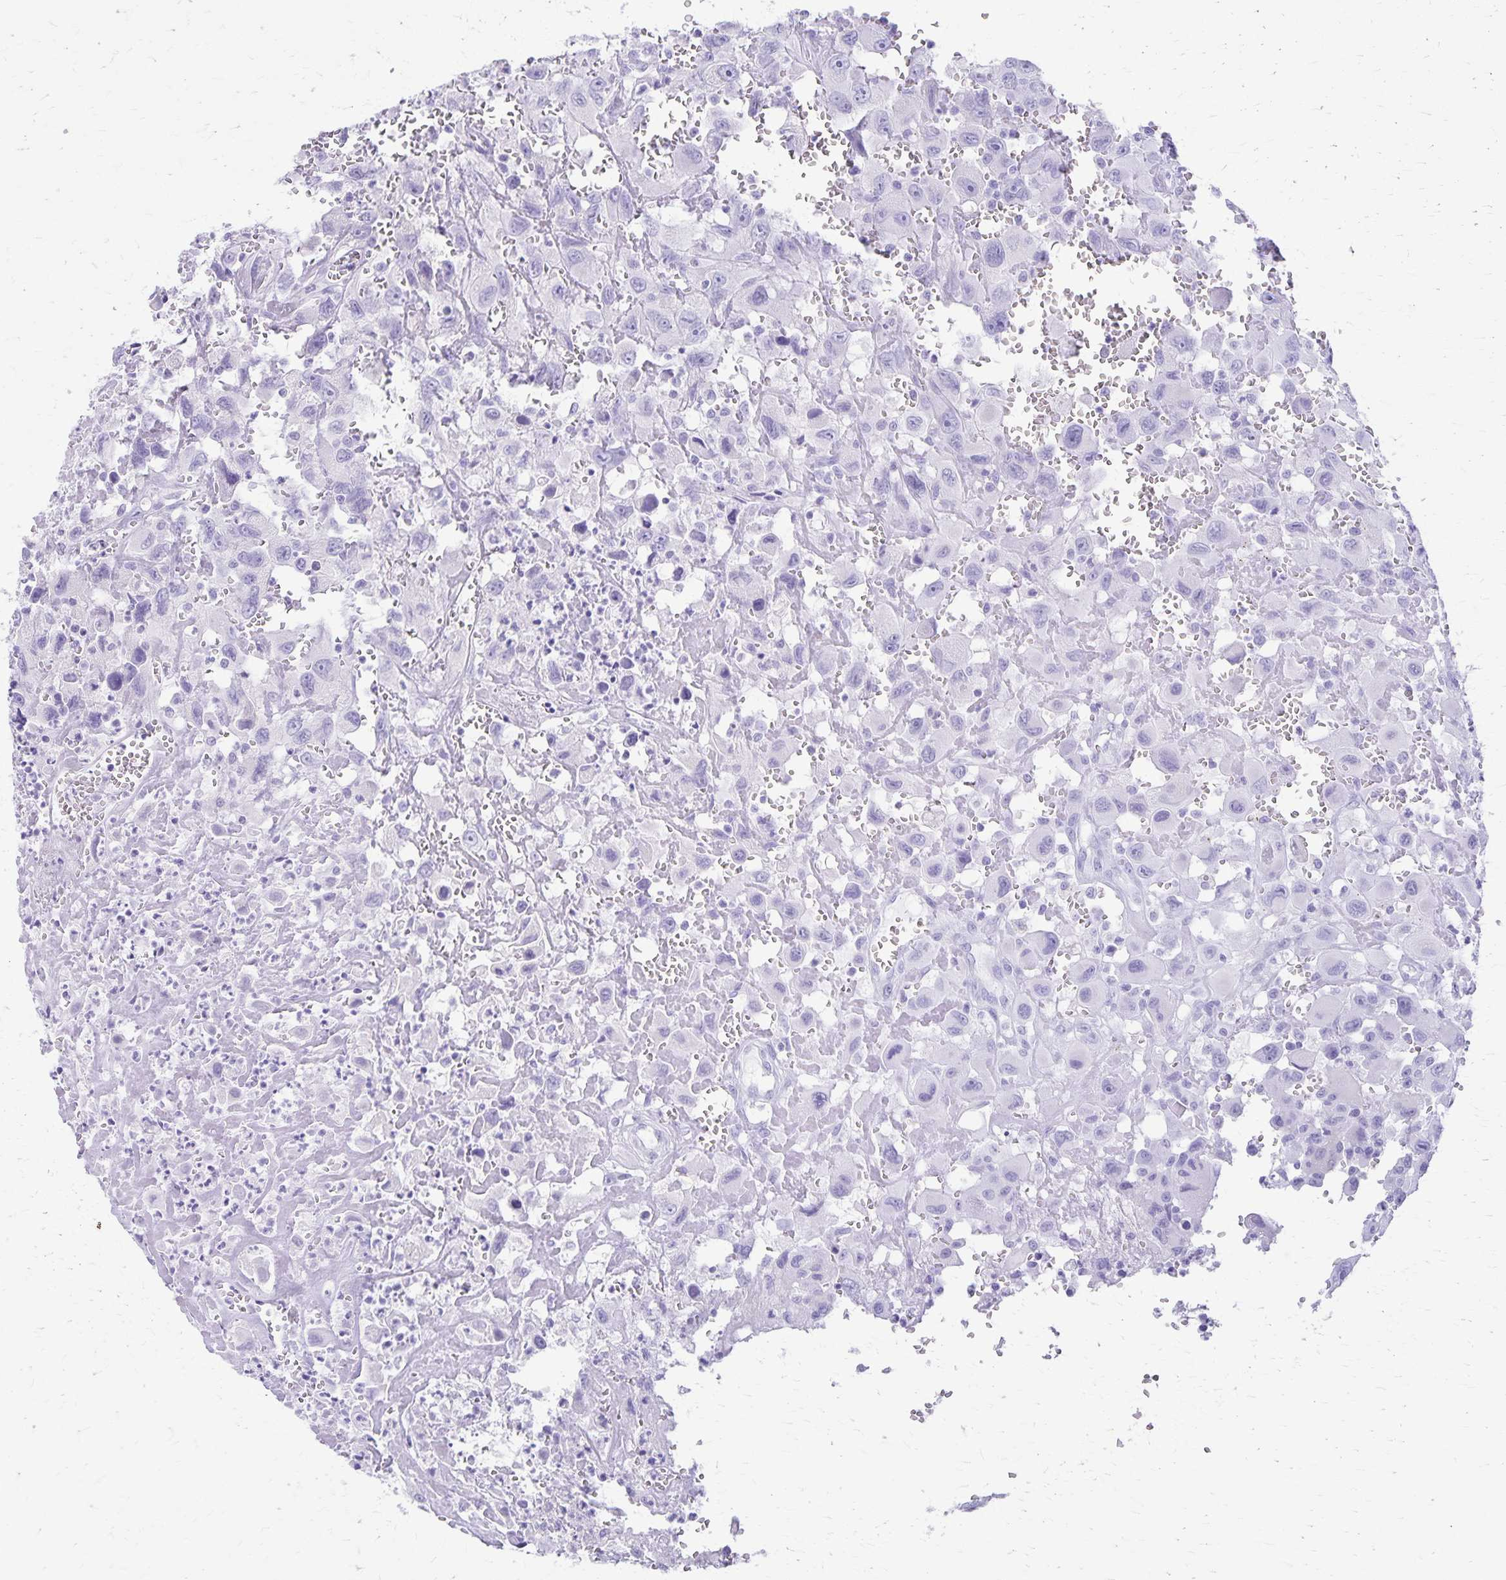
{"staining": {"intensity": "negative", "quantity": "none", "location": "none"}, "tissue": "head and neck cancer", "cell_type": "Tumor cells", "image_type": "cancer", "snomed": [{"axis": "morphology", "description": "Squamous cell carcinoma, NOS"}, {"axis": "morphology", "description": "Squamous cell carcinoma, metastatic, NOS"}, {"axis": "topography", "description": "Oral tissue"}, {"axis": "topography", "description": "Head-Neck"}], "caption": "DAB (3,3'-diaminobenzidine) immunohistochemical staining of head and neck cancer (metastatic squamous cell carcinoma) reveals no significant staining in tumor cells.", "gene": "DEFA5", "patient": {"sex": "female", "age": 85}}